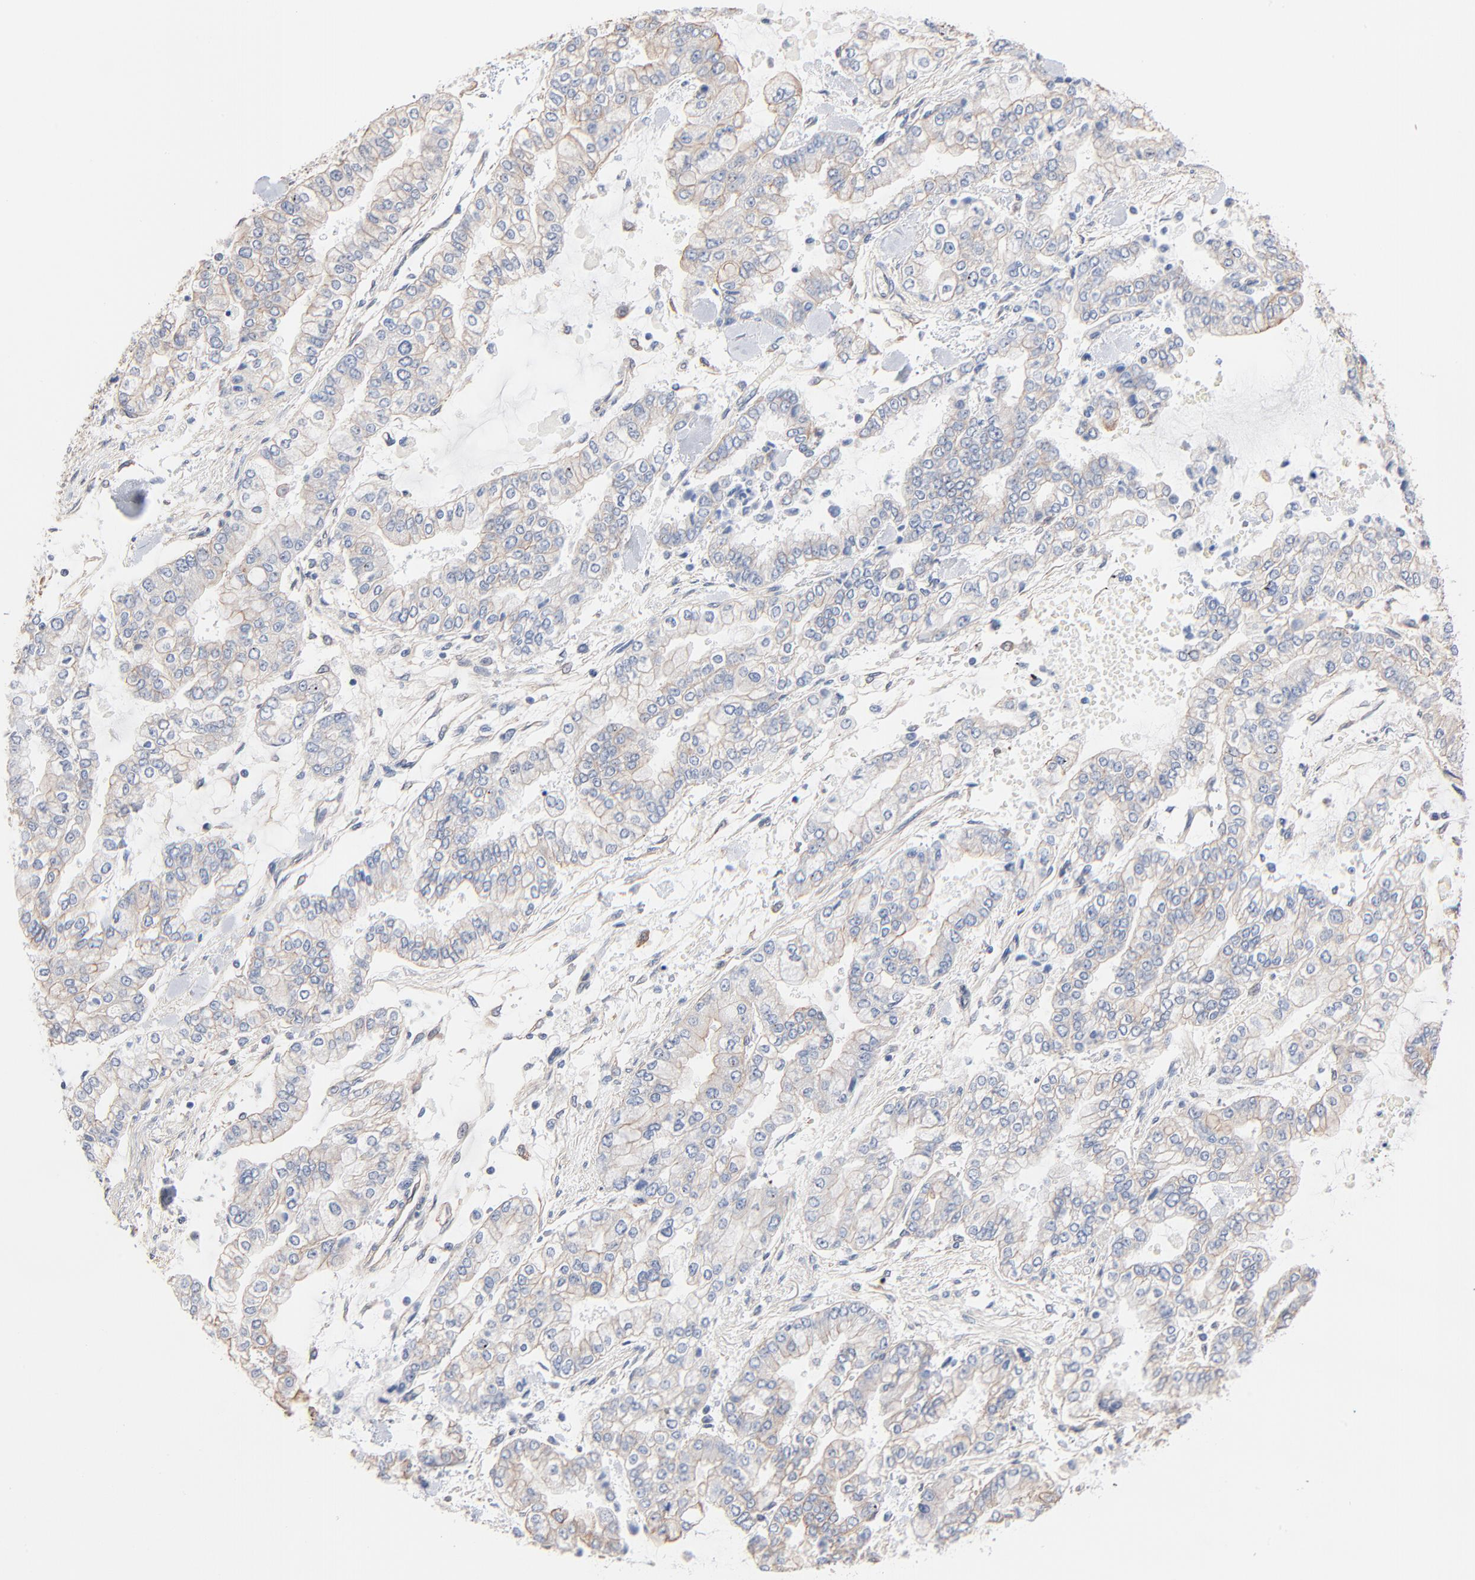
{"staining": {"intensity": "negative", "quantity": "none", "location": "none"}, "tissue": "stomach cancer", "cell_type": "Tumor cells", "image_type": "cancer", "snomed": [{"axis": "morphology", "description": "Normal tissue, NOS"}, {"axis": "morphology", "description": "Adenocarcinoma, NOS"}, {"axis": "topography", "description": "Stomach, upper"}, {"axis": "topography", "description": "Stomach"}], "caption": "Tumor cells are negative for protein expression in human stomach adenocarcinoma. (Stains: DAB immunohistochemistry (IHC) with hematoxylin counter stain, Microscopy: brightfield microscopy at high magnification).", "gene": "ABCD4", "patient": {"sex": "male", "age": 76}}